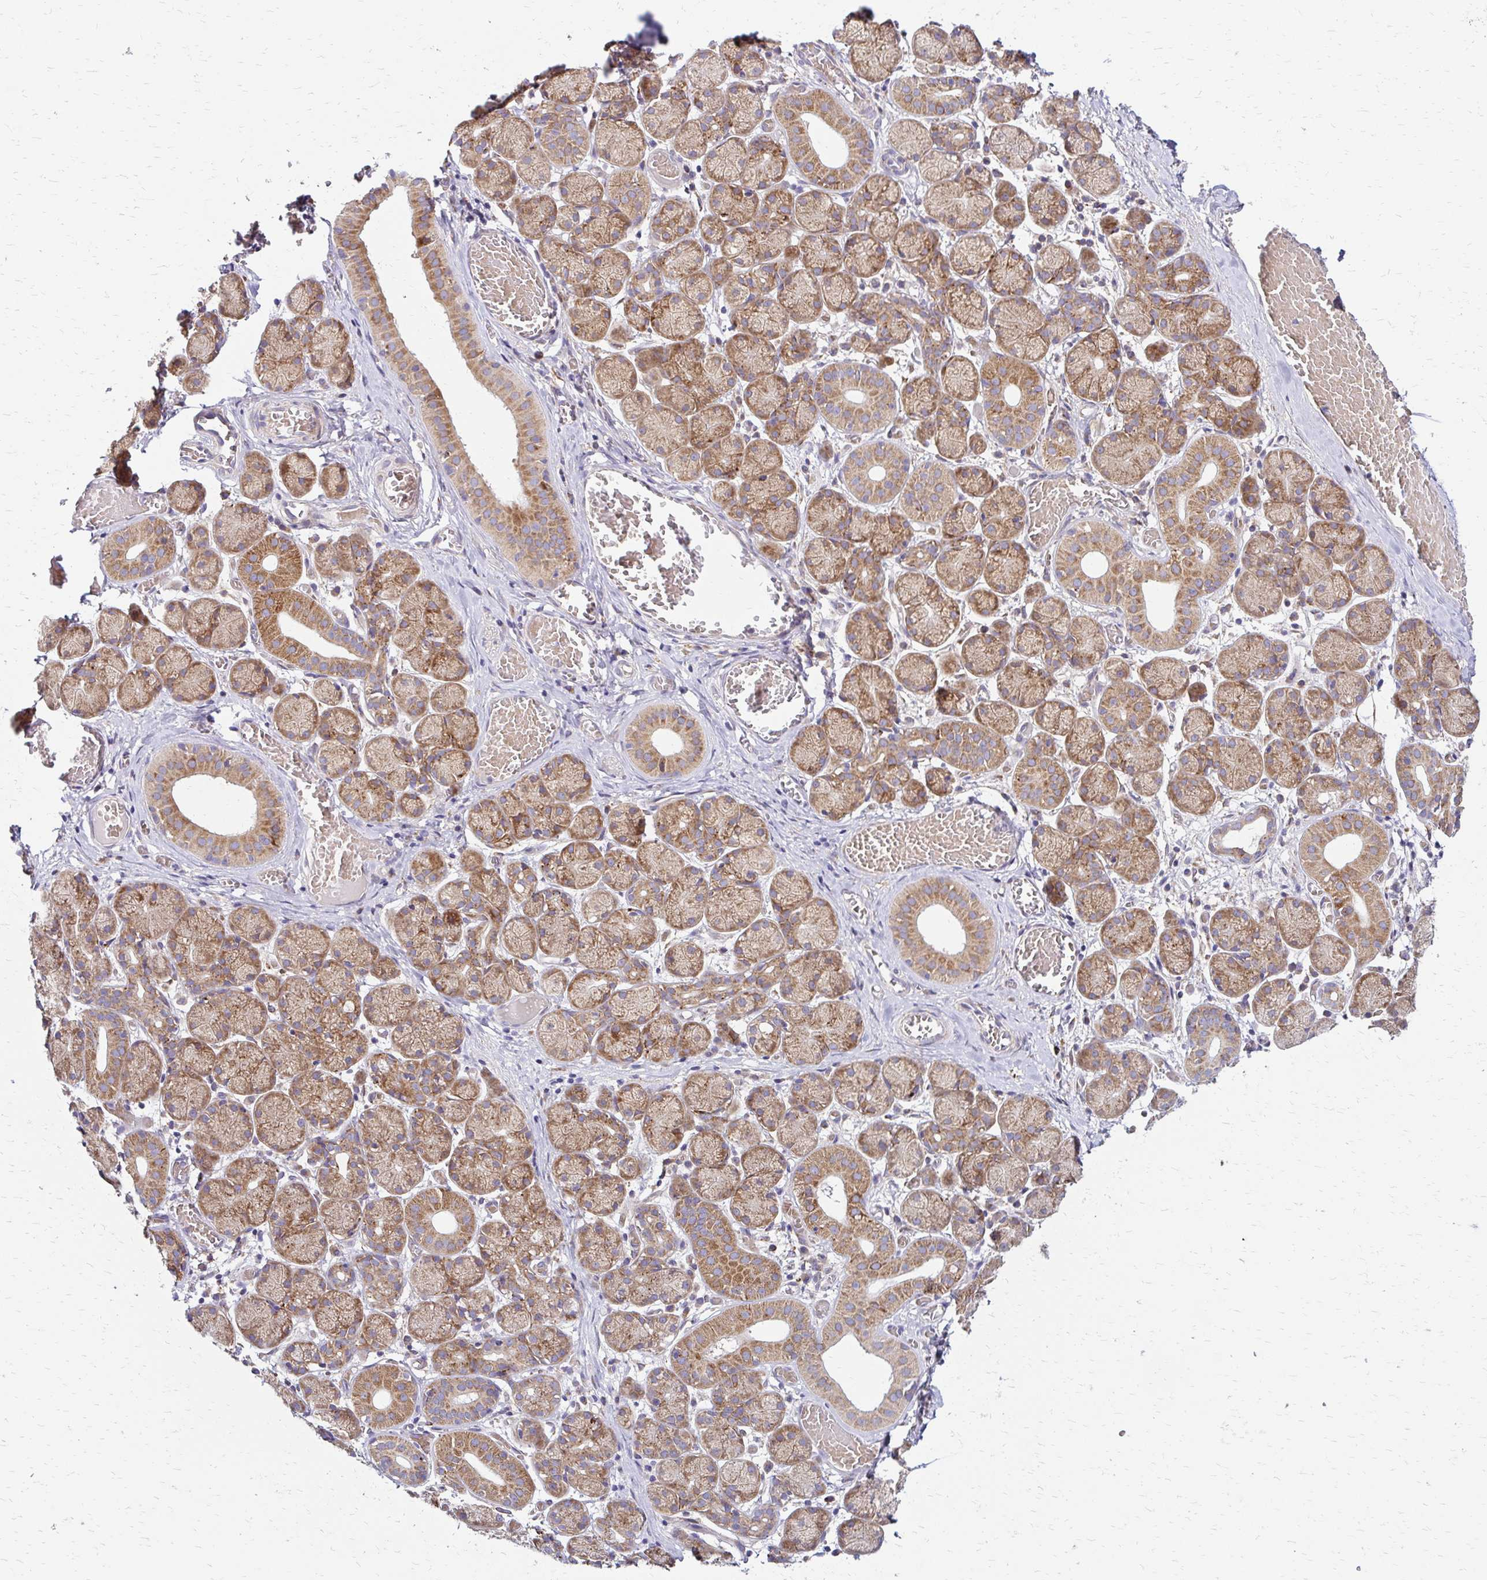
{"staining": {"intensity": "moderate", "quantity": "25%-75%", "location": "cytoplasmic/membranous"}, "tissue": "salivary gland", "cell_type": "Glandular cells", "image_type": "normal", "snomed": [{"axis": "morphology", "description": "Normal tissue, NOS"}, {"axis": "topography", "description": "Salivary gland"}], "caption": "This micrograph displays benign salivary gland stained with immunohistochemistry (IHC) to label a protein in brown. The cytoplasmic/membranous of glandular cells show moderate positivity for the protein. Nuclei are counter-stained blue.", "gene": "IDUA", "patient": {"sex": "female", "age": 24}}